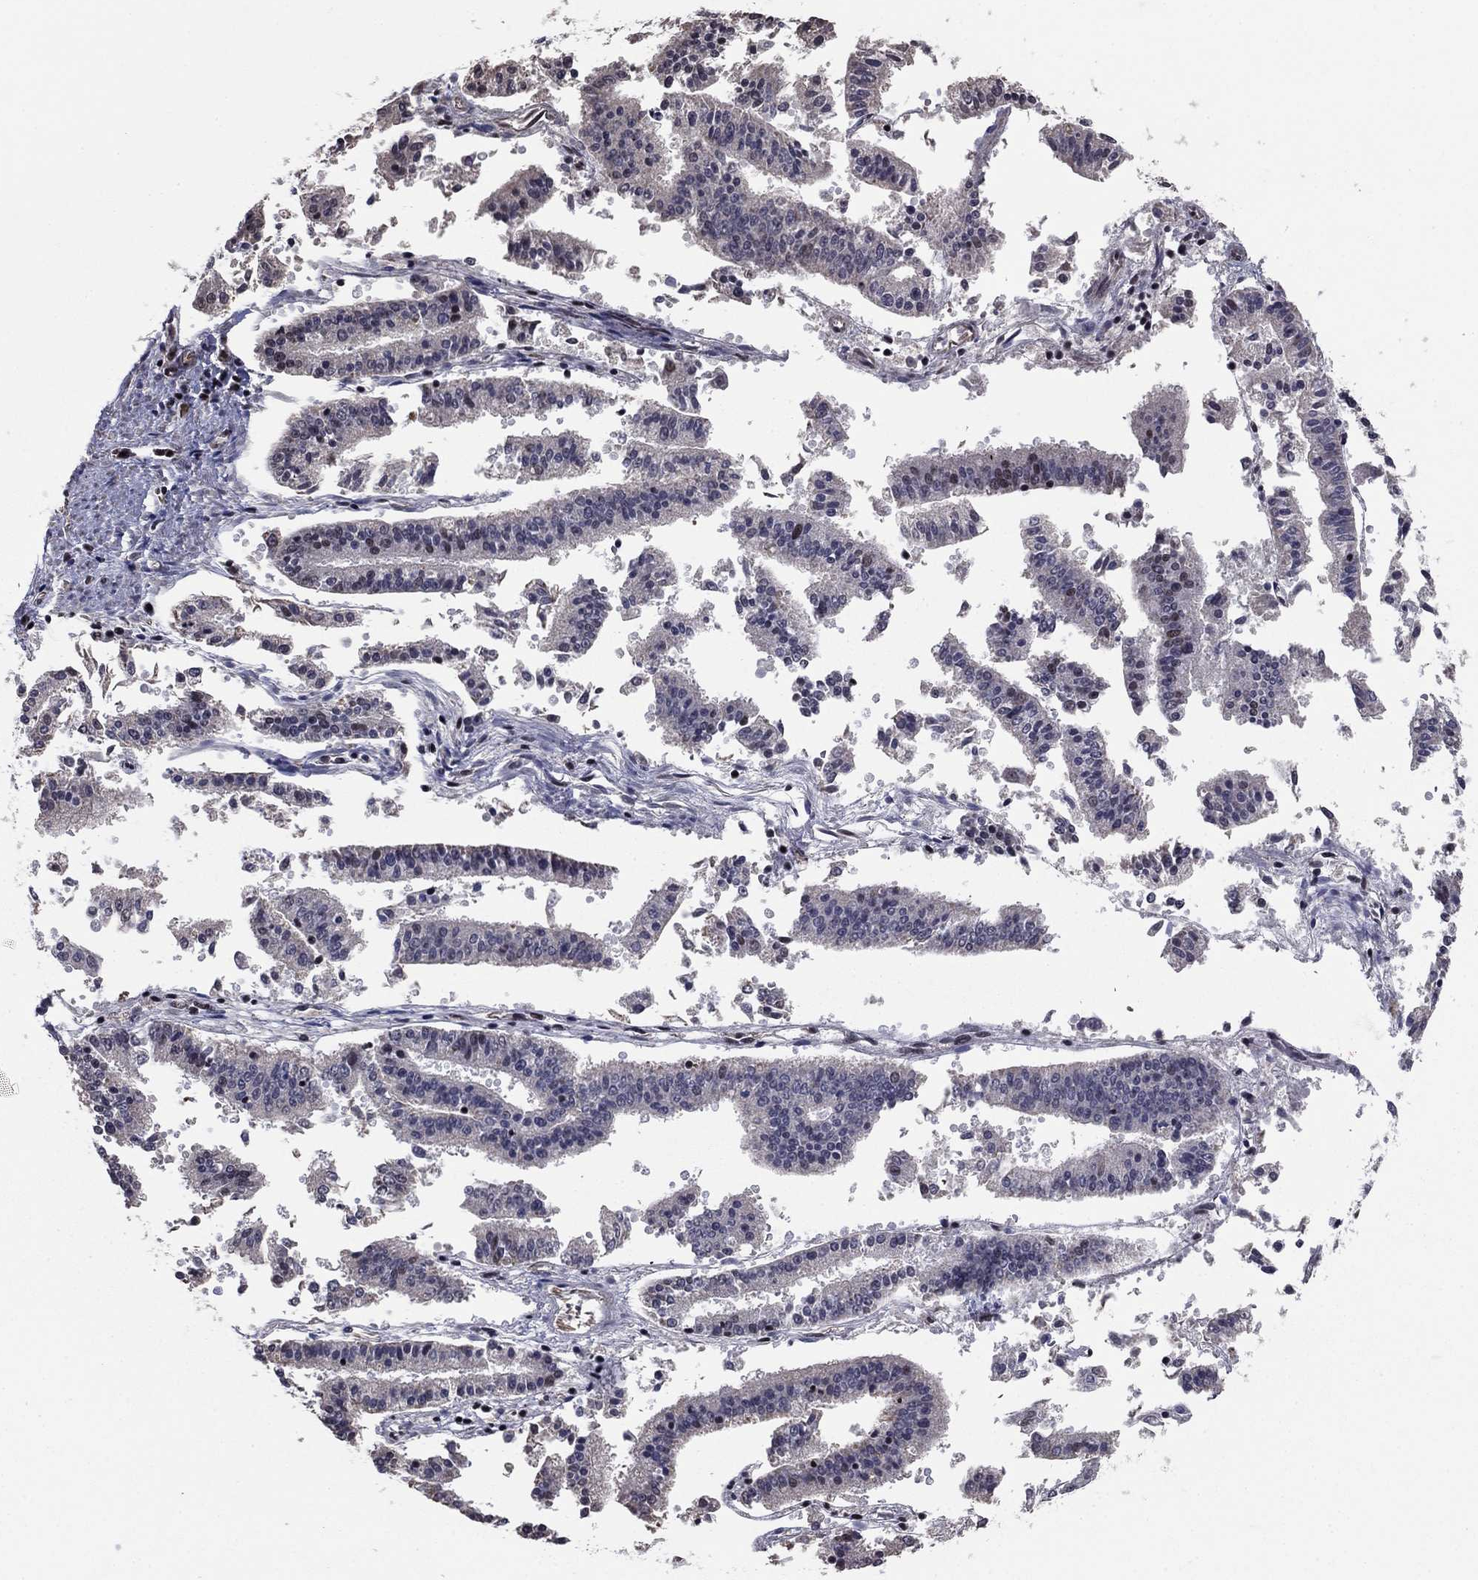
{"staining": {"intensity": "negative", "quantity": "none", "location": "none"}, "tissue": "endometrial cancer", "cell_type": "Tumor cells", "image_type": "cancer", "snomed": [{"axis": "morphology", "description": "Adenocarcinoma, NOS"}, {"axis": "topography", "description": "Endometrium"}], "caption": "The immunohistochemistry image has no significant expression in tumor cells of endometrial adenocarcinoma tissue.", "gene": "N4BP2", "patient": {"sex": "female", "age": 66}}